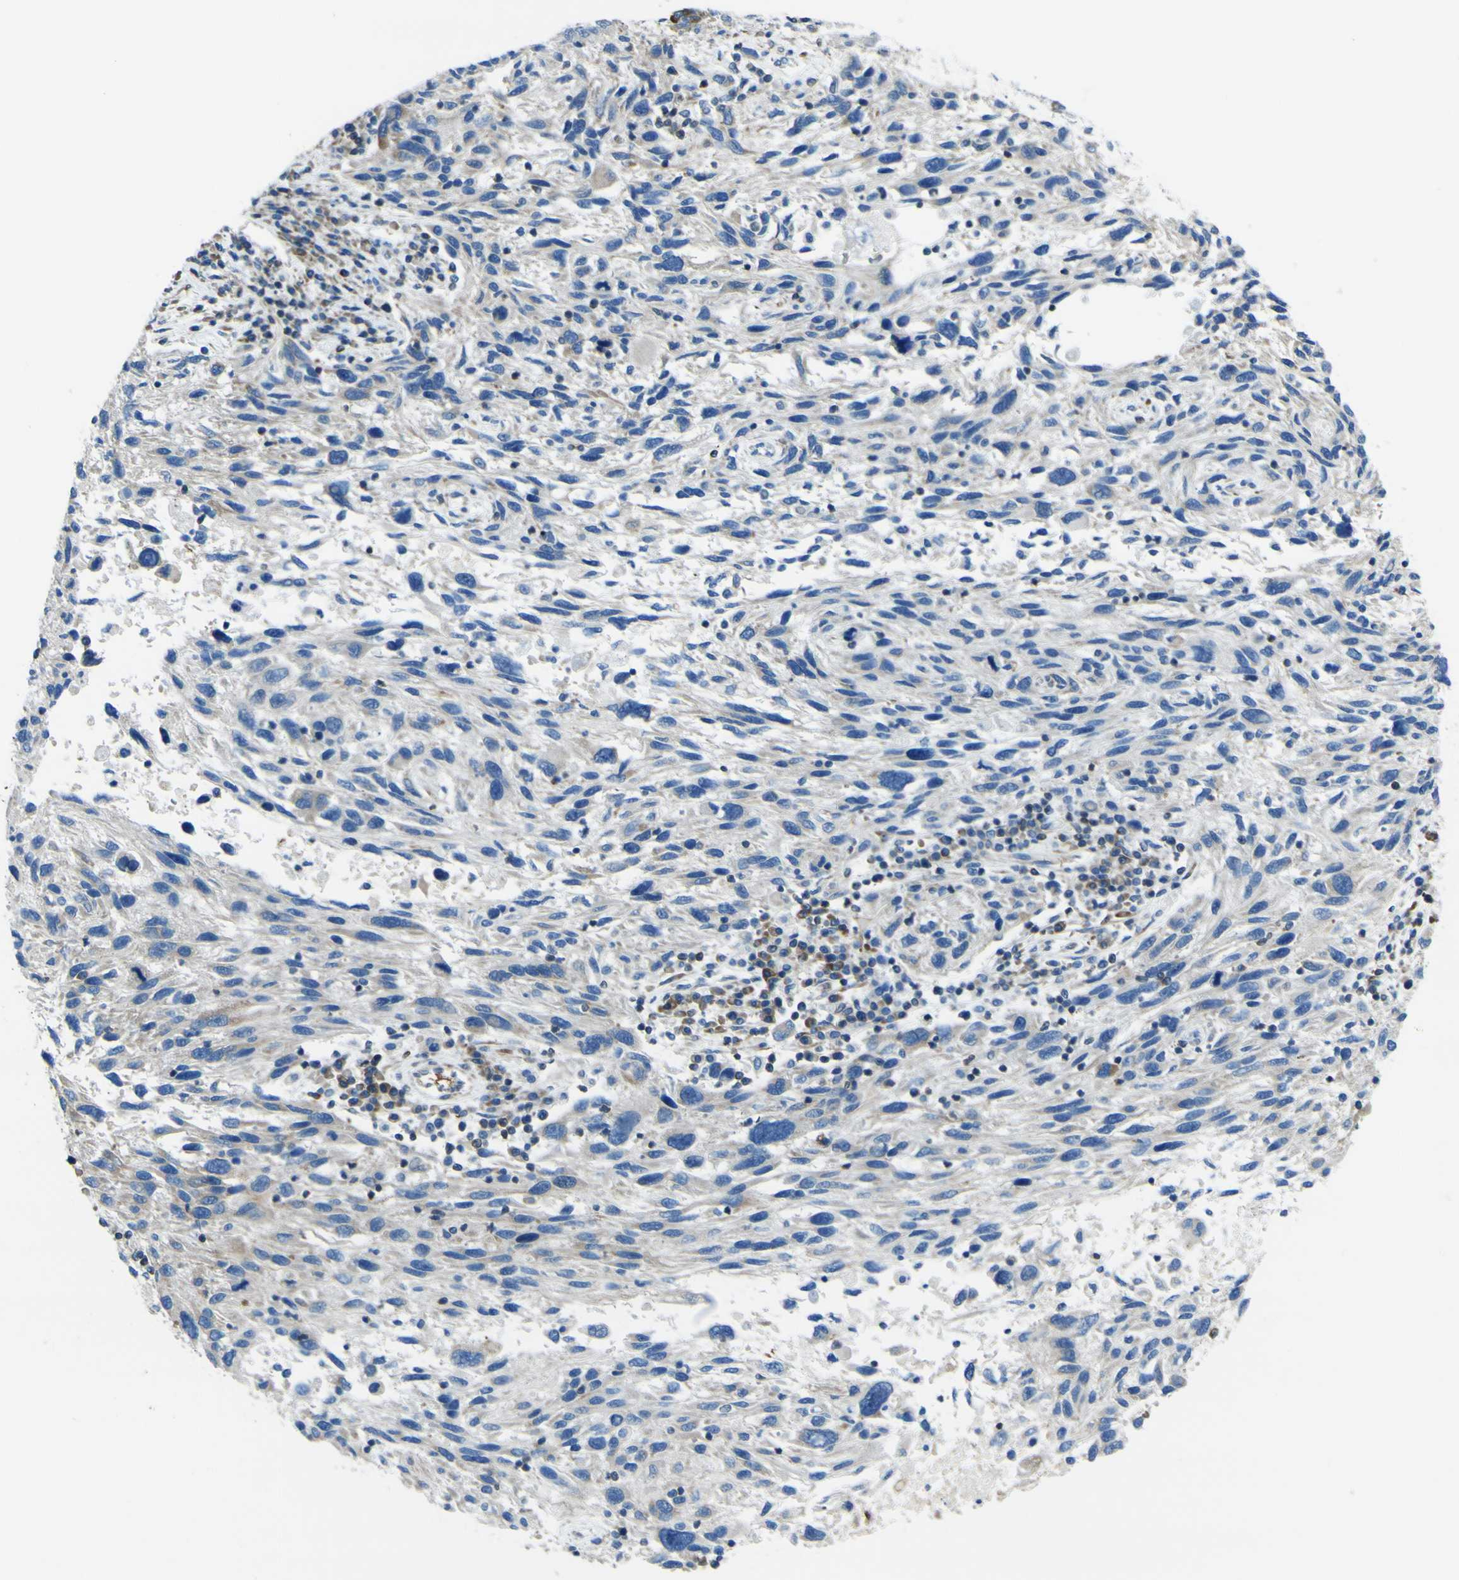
{"staining": {"intensity": "weak", "quantity": ">75%", "location": "cytoplasmic/membranous"}, "tissue": "melanoma", "cell_type": "Tumor cells", "image_type": "cancer", "snomed": [{"axis": "morphology", "description": "Malignant melanoma, NOS"}, {"axis": "topography", "description": "Skin"}], "caption": "A low amount of weak cytoplasmic/membranous expression is present in about >75% of tumor cells in melanoma tissue.", "gene": "STIM1", "patient": {"sex": "male", "age": 53}}